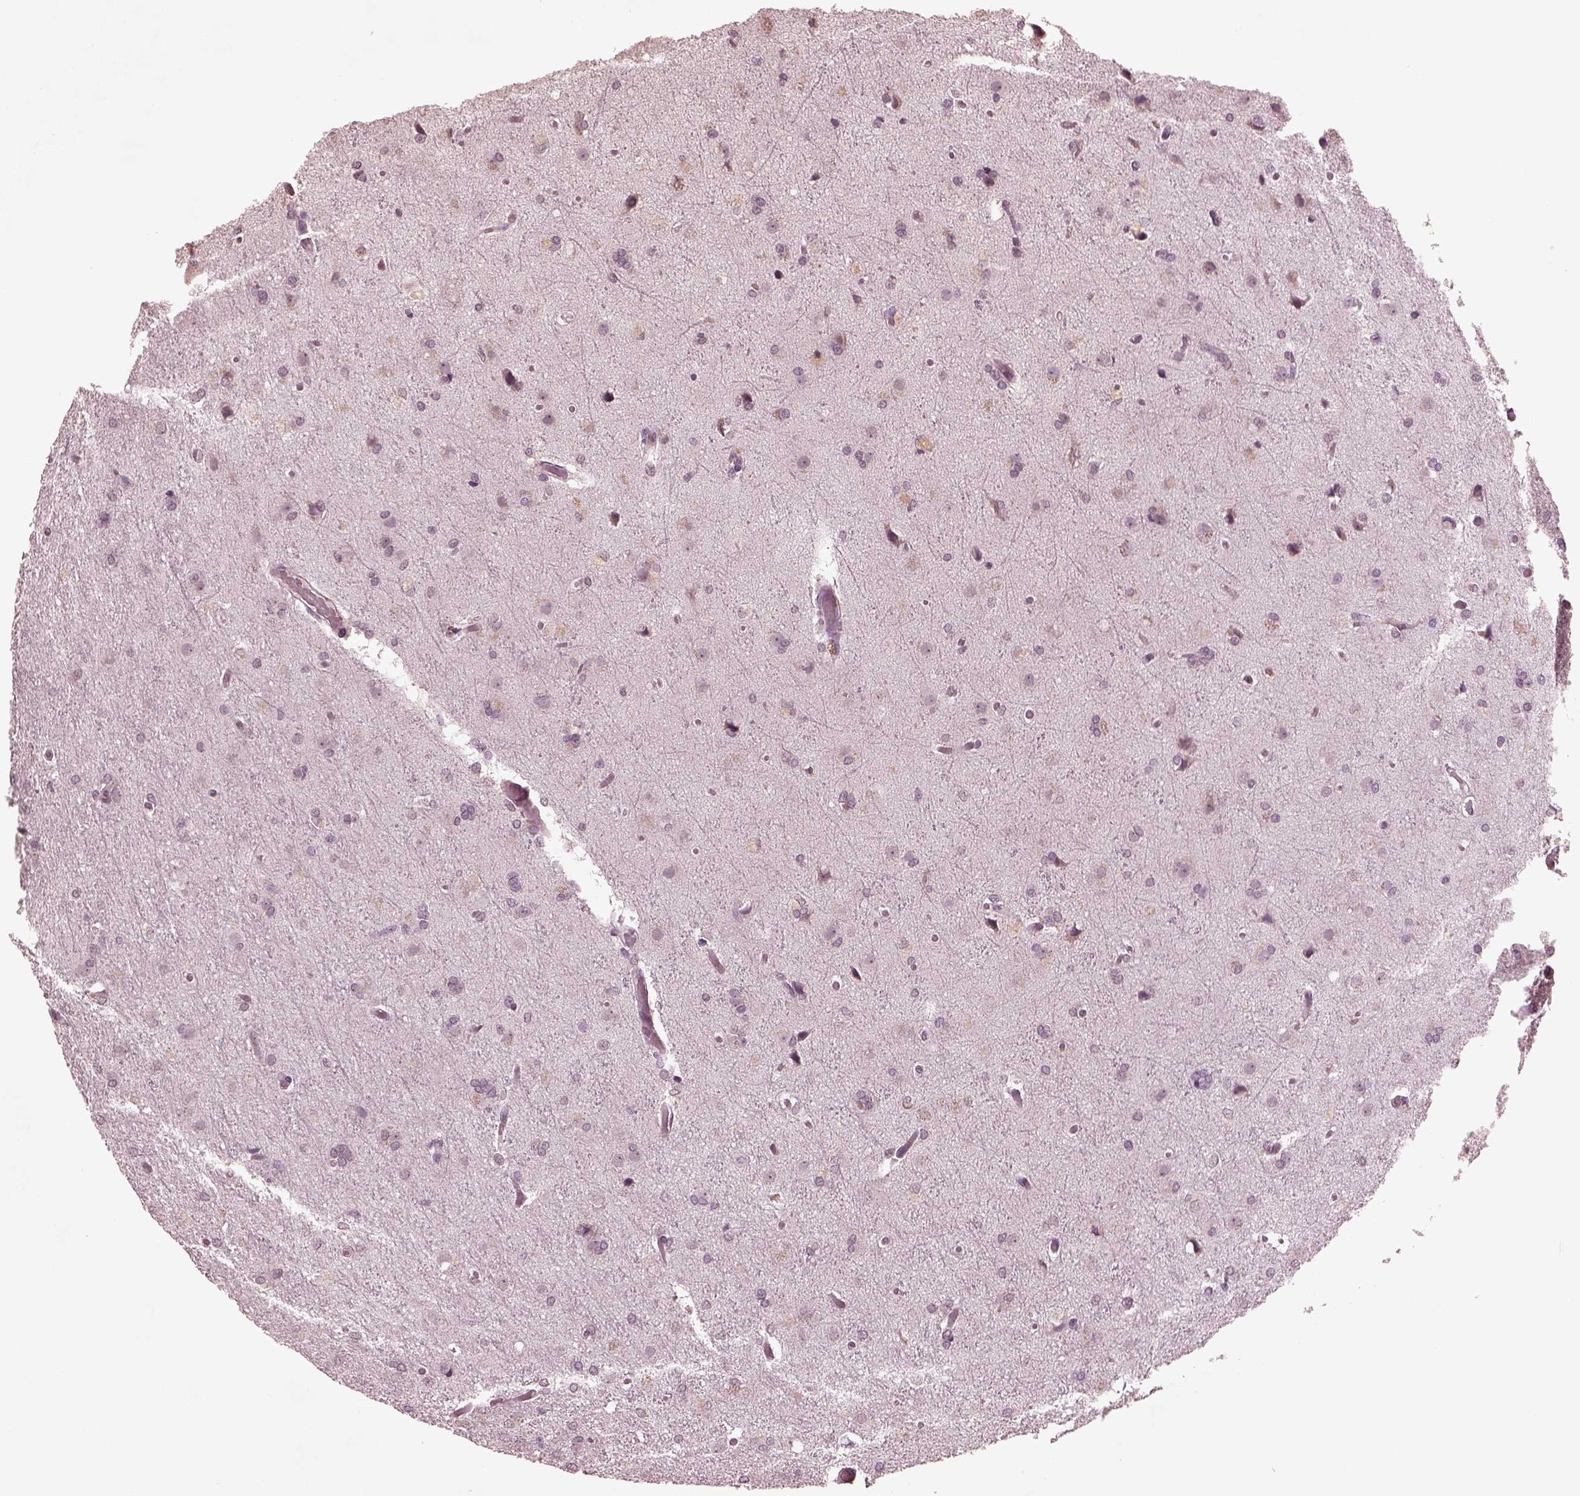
{"staining": {"intensity": "negative", "quantity": "none", "location": "none"}, "tissue": "glioma", "cell_type": "Tumor cells", "image_type": "cancer", "snomed": [{"axis": "morphology", "description": "Glioma, malignant, High grade"}, {"axis": "topography", "description": "Brain"}], "caption": "The immunohistochemistry (IHC) micrograph has no significant staining in tumor cells of glioma tissue. Nuclei are stained in blue.", "gene": "KRT79", "patient": {"sex": "male", "age": 68}}